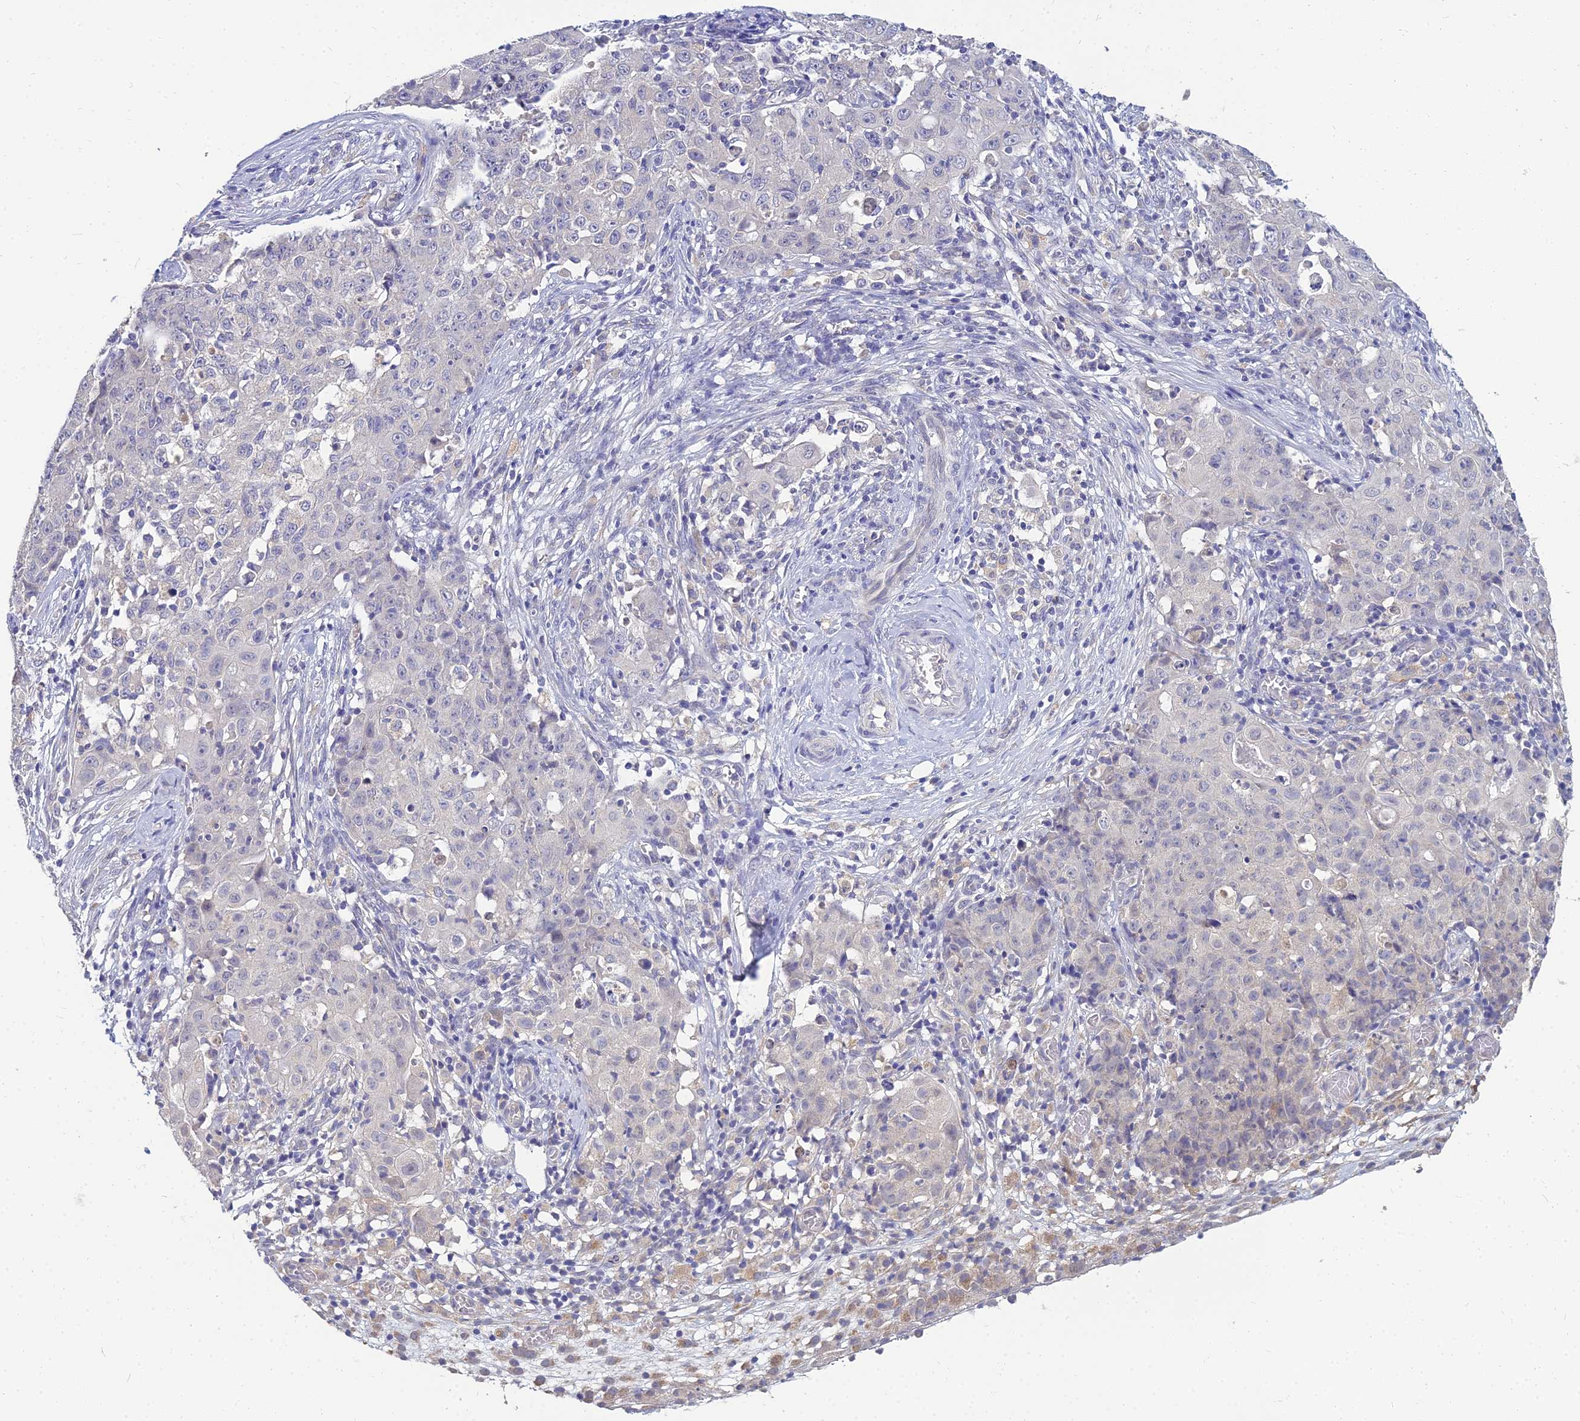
{"staining": {"intensity": "negative", "quantity": "none", "location": "none"}, "tissue": "ovarian cancer", "cell_type": "Tumor cells", "image_type": "cancer", "snomed": [{"axis": "morphology", "description": "Carcinoma, endometroid"}, {"axis": "topography", "description": "Ovary"}], "caption": "Ovarian cancer was stained to show a protein in brown. There is no significant positivity in tumor cells.", "gene": "NPY", "patient": {"sex": "female", "age": 42}}